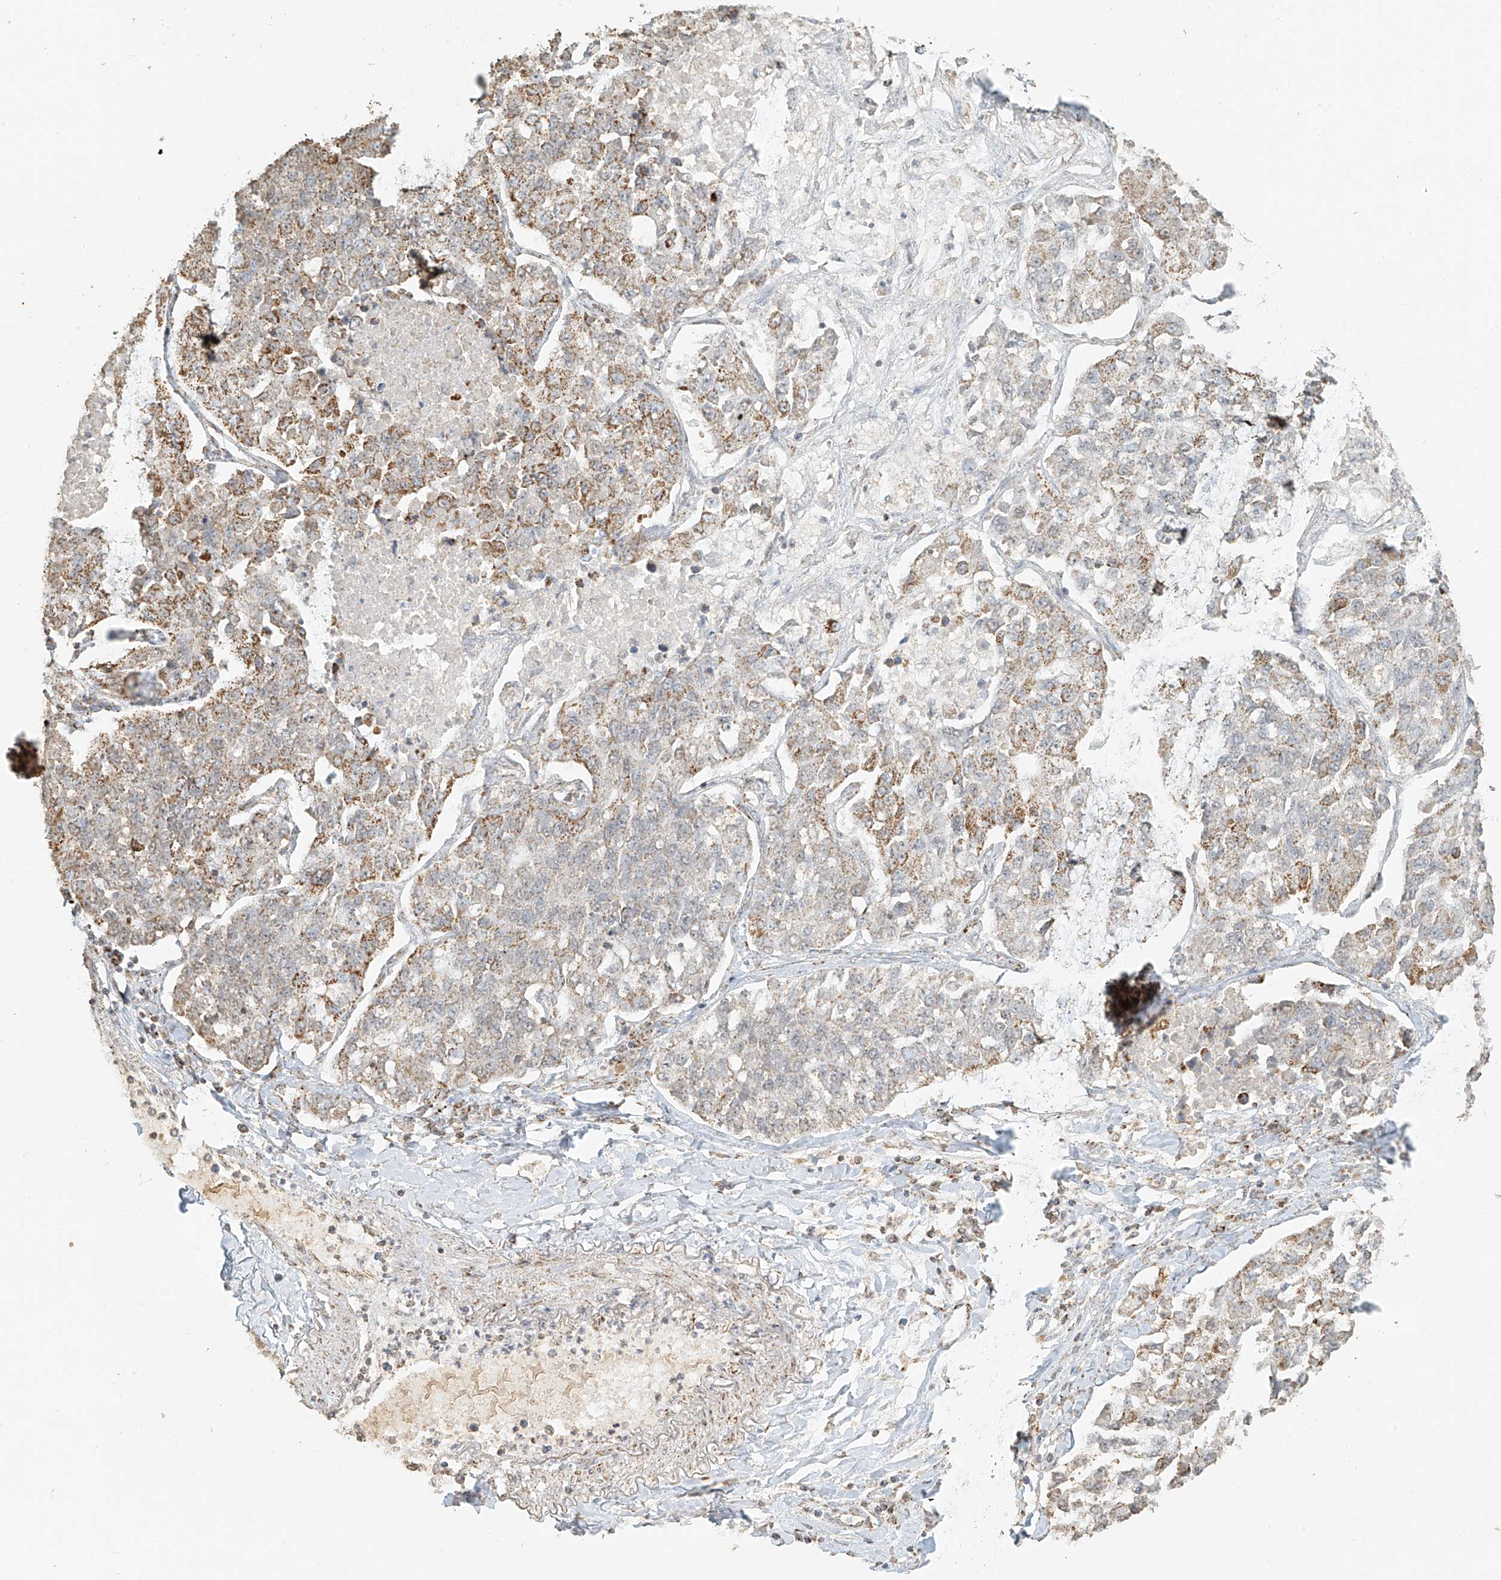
{"staining": {"intensity": "moderate", "quantity": "25%-75%", "location": "cytoplasmic/membranous"}, "tissue": "lung cancer", "cell_type": "Tumor cells", "image_type": "cancer", "snomed": [{"axis": "morphology", "description": "Adenocarcinoma, NOS"}, {"axis": "topography", "description": "Lung"}], "caption": "Protein staining of lung cancer tissue demonstrates moderate cytoplasmic/membranous staining in about 25%-75% of tumor cells.", "gene": "MIPEP", "patient": {"sex": "male", "age": 49}}